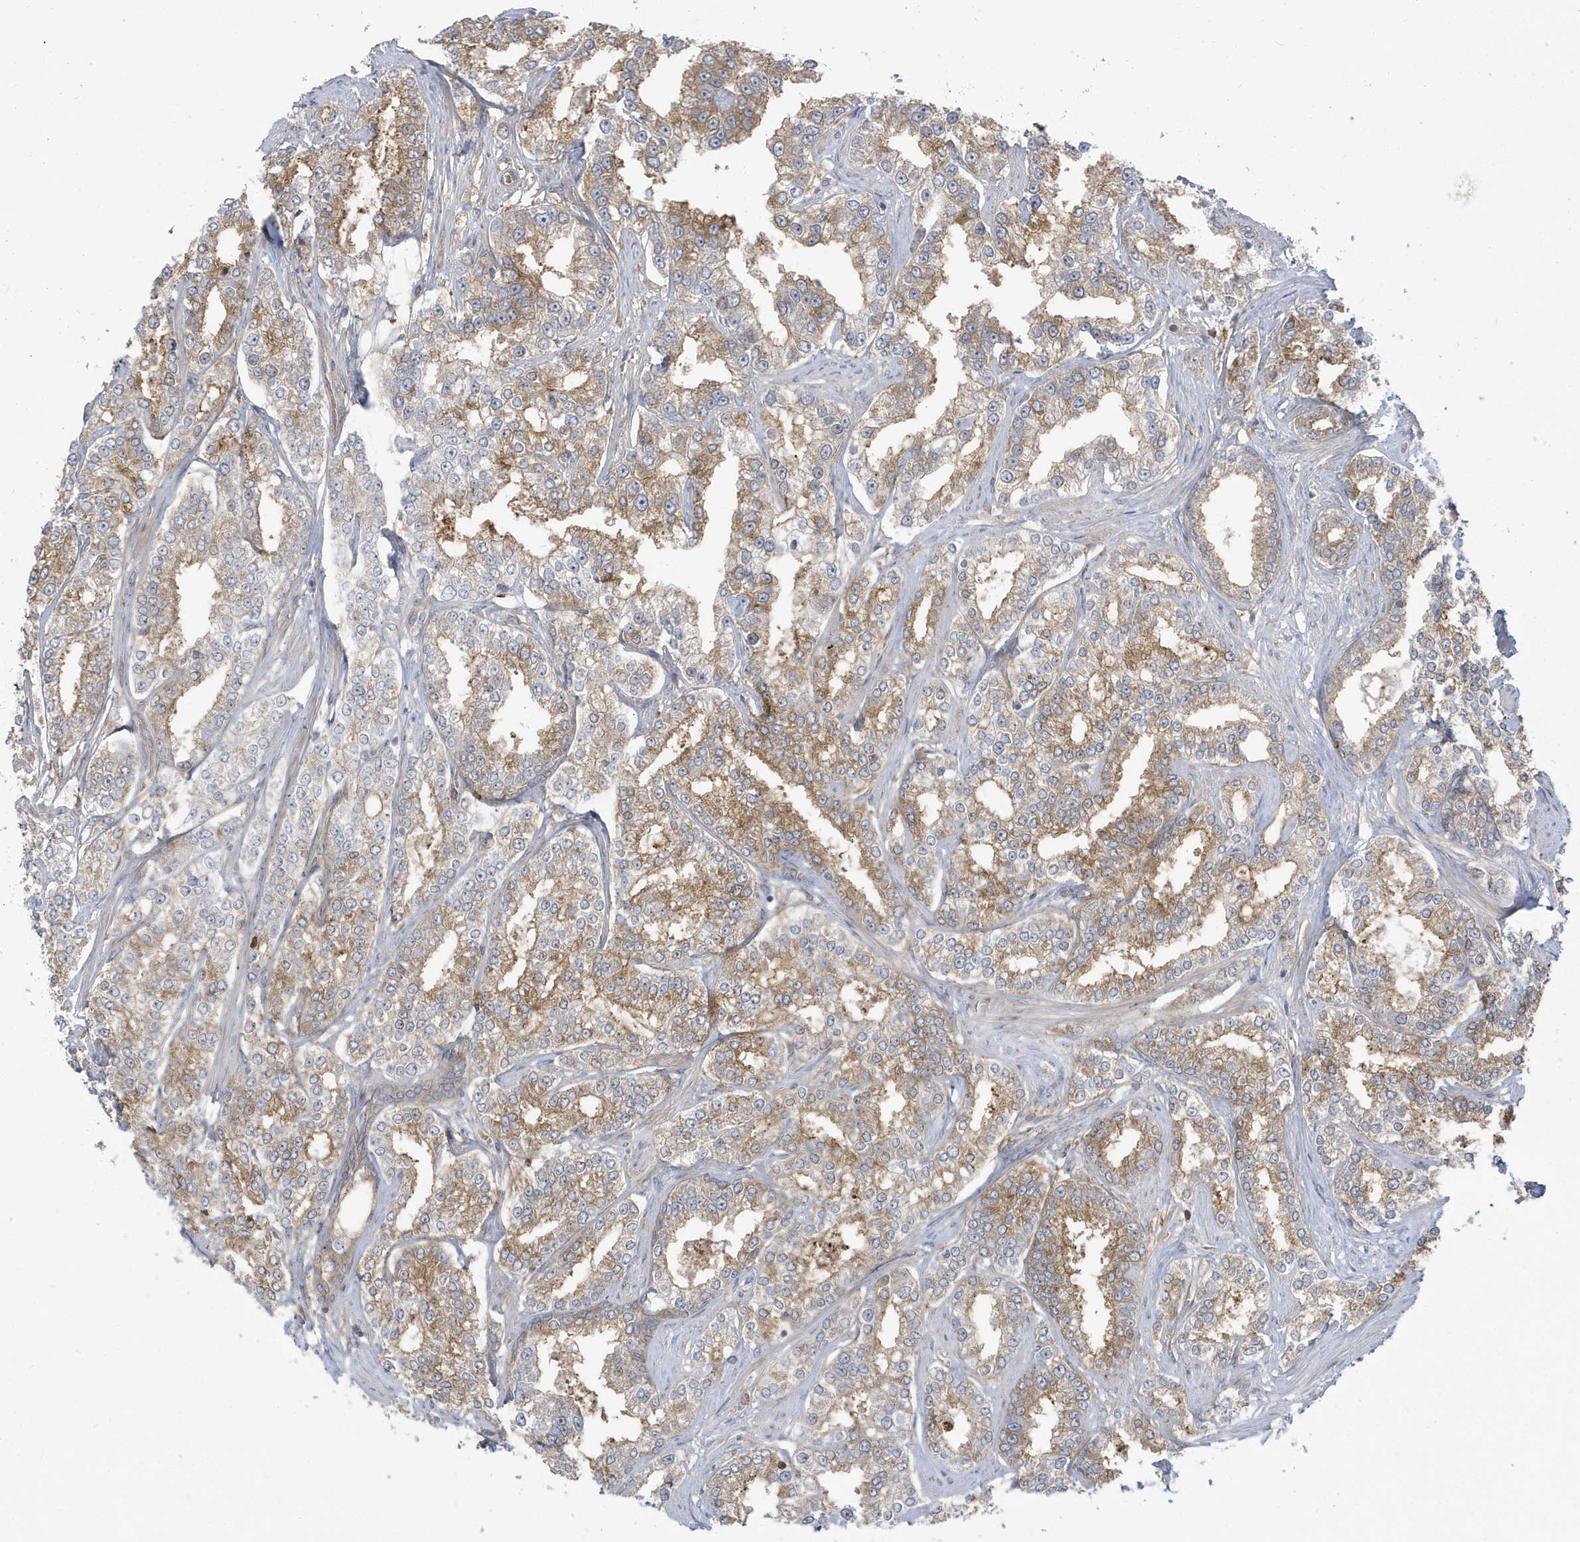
{"staining": {"intensity": "moderate", "quantity": ">75%", "location": "cytoplasmic/membranous"}, "tissue": "prostate cancer", "cell_type": "Tumor cells", "image_type": "cancer", "snomed": [{"axis": "morphology", "description": "Normal tissue, NOS"}, {"axis": "morphology", "description": "Adenocarcinoma, High grade"}, {"axis": "topography", "description": "Prostate"}], "caption": "High-magnification brightfield microscopy of prostate cancer stained with DAB (3,3'-diaminobenzidine) (brown) and counterstained with hematoxylin (blue). tumor cells exhibit moderate cytoplasmic/membranous positivity is appreciated in about>75% of cells. The staining was performed using DAB, with brown indicating positive protein expression. Nuclei are stained blue with hematoxylin.", "gene": "STAM", "patient": {"sex": "male", "age": 83}}